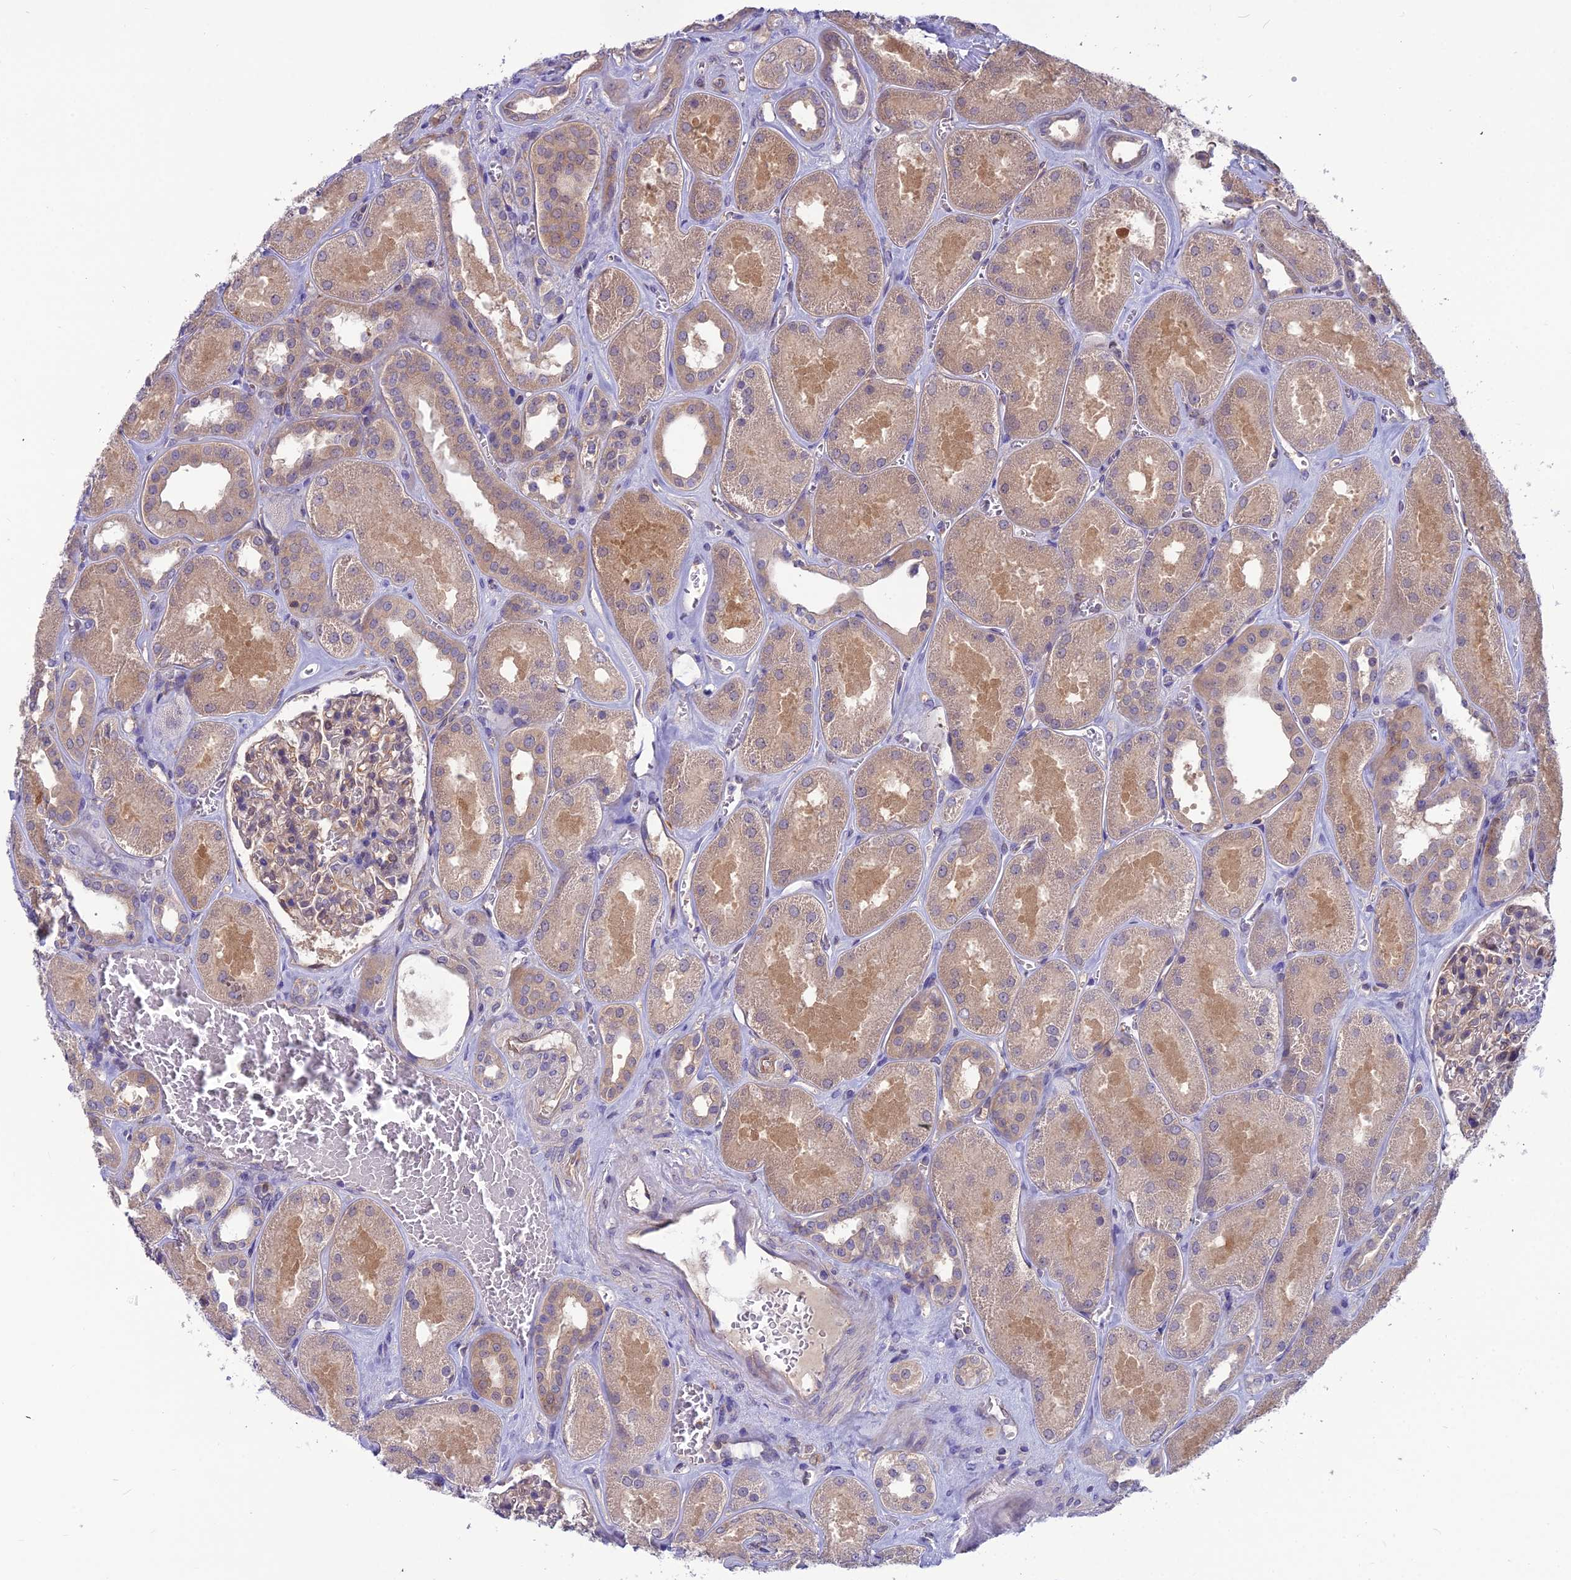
{"staining": {"intensity": "moderate", "quantity": "<25%", "location": "cytoplasmic/membranous"}, "tissue": "kidney", "cell_type": "Cells in glomeruli", "image_type": "normal", "snomed": [{"axis": "morphology", "description": "Normal tissue, NOS"}, {"axis": "morphology", "description": "Adenocarcinoma, NOS"}, {"axis": "topography", "description": "Kidney"}], "caption": "Immunohistochemical staining of unremarkable human kidney exhibits moderate cytoplasmic/membranous protein staining in about <25% of cells in glomeruli. The staining is performed using DAB brown chromogen to label protein expression. The nuclei are counter-stained blue using hematoxylin.", "gene": "MVD", "patient": {"sex": "female", "age": 68}}